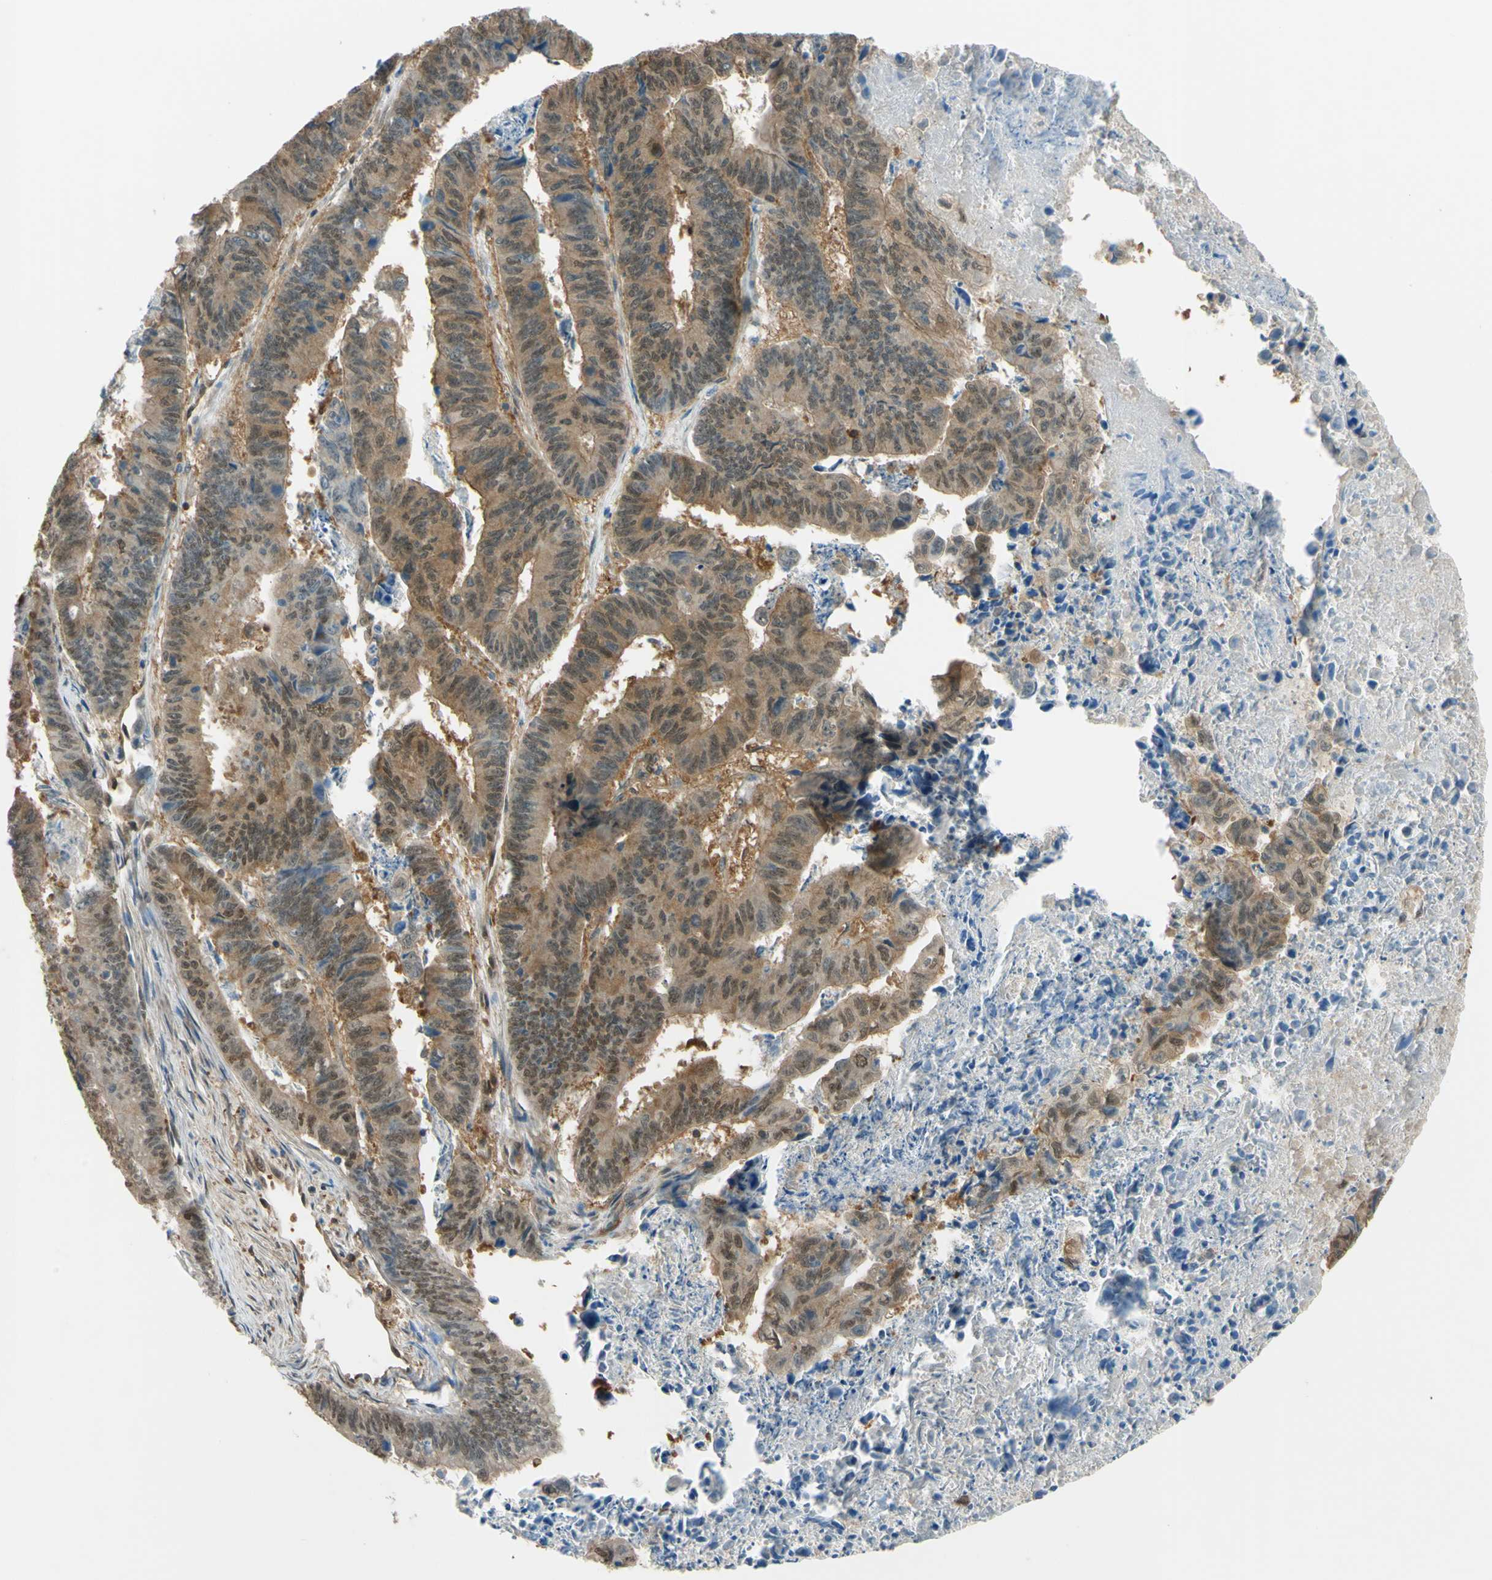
{"staining": {"intensity": "moderate", "quantity": ">75%", "location": "cytoplasmic/membranous"}, "tissue": "stomach cancer", "cell_type": "Tumor cells", "image_type": "cancer", "snomed": [{"axis": "morphology", "description": "Adenocarcinoma, NOS"}, {"axis": "topography", "description": "Stomach, lower"}], "caption": "The photomicrograph displays a brown stain indicating the presence of a protein in the cytoplasmic/membranous of tumor cells in stomach adenocarcinoma.", "gene": "YWHAQ", "patient": {"sex": "male", "age": 77}}